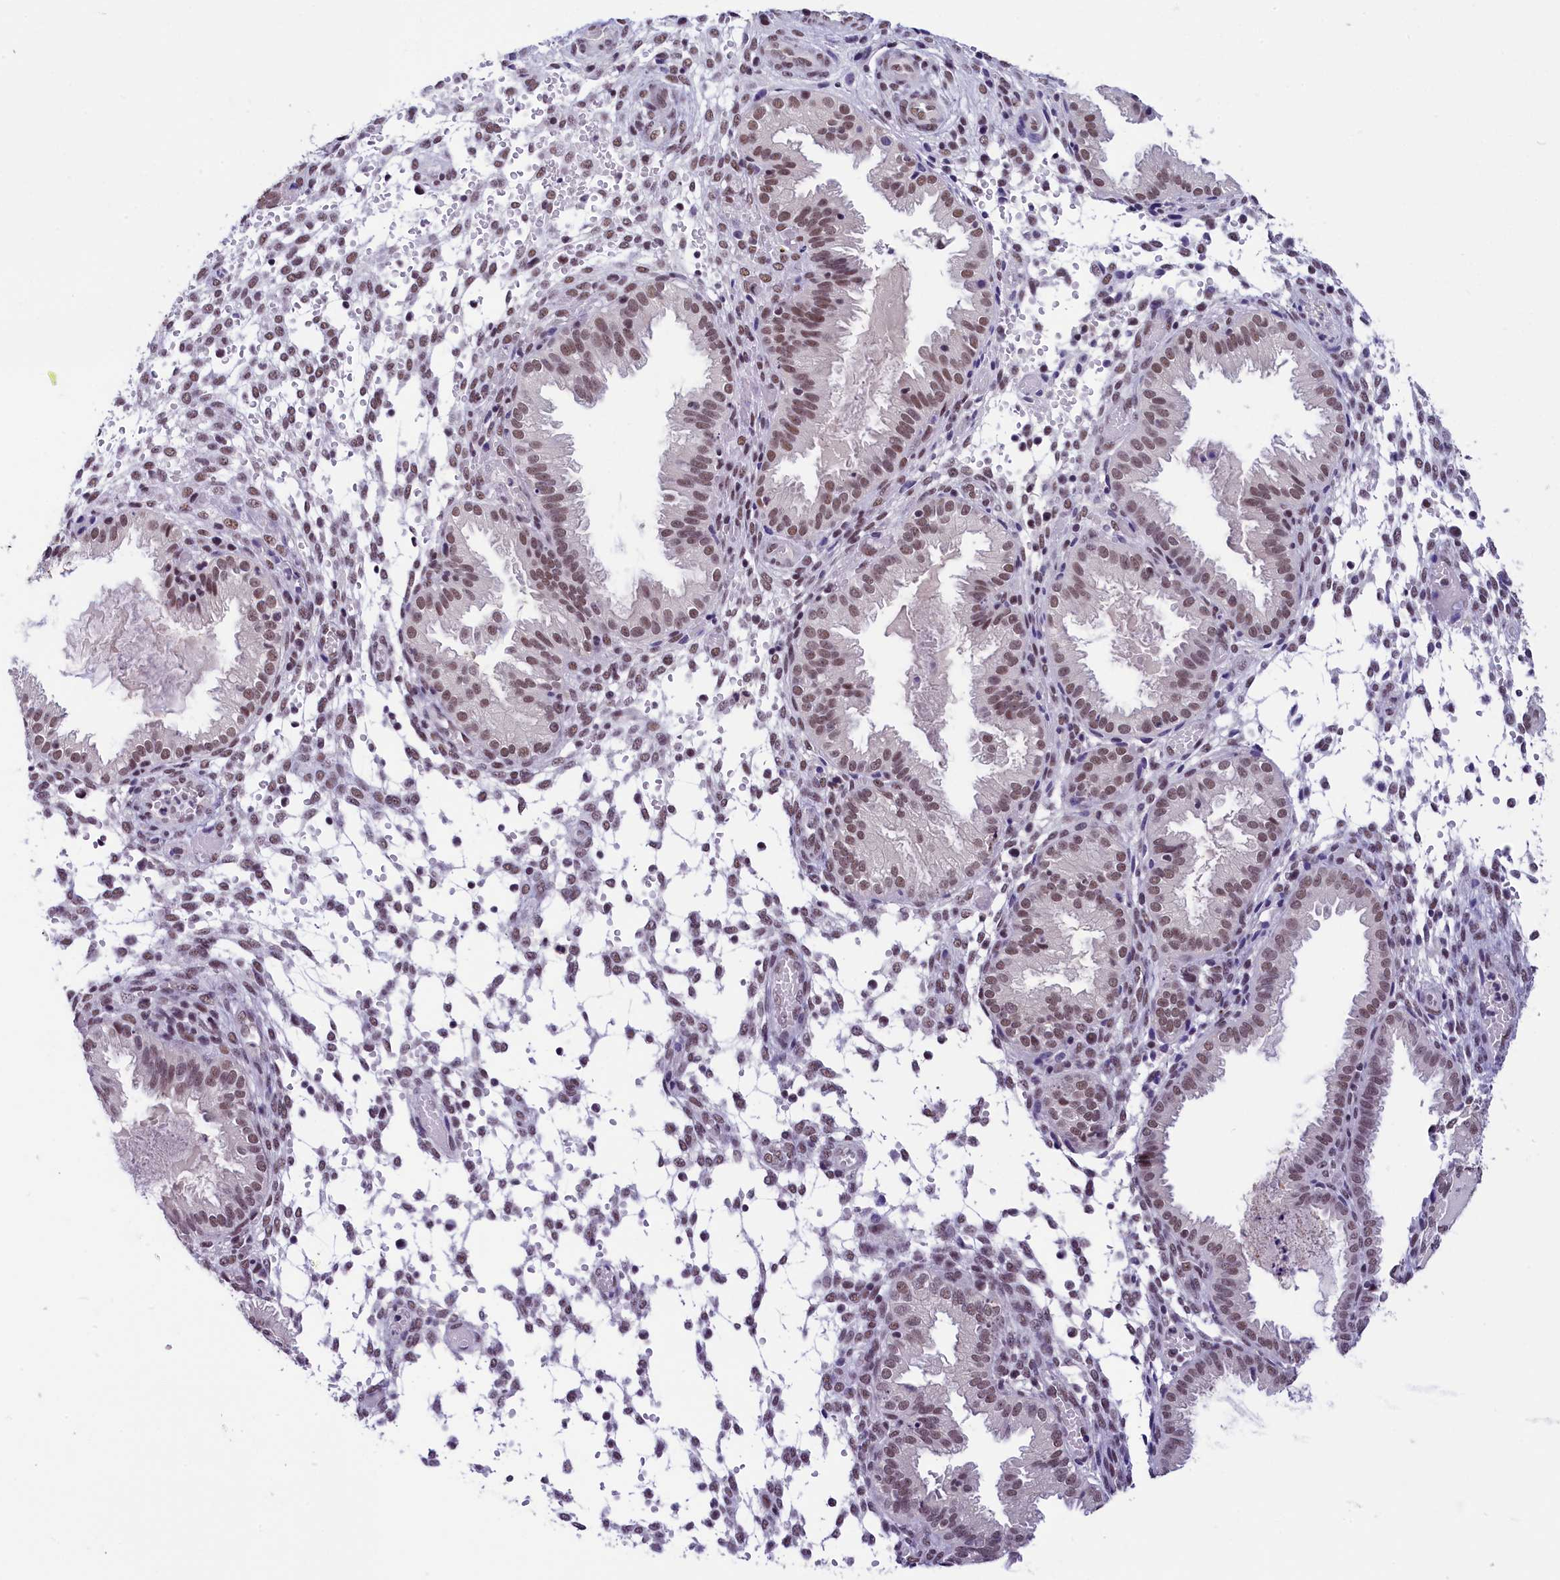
{"staining": {"intensity": "weak", "quantity": "<25%", "location": "nuclear"}, "tissue": "endometrium", "cell_type": "Cells in endometrial stroma", "image_type": "normal", "snomed": [{"axis": "morphology", "description": "Normal tissue, NOS"}, {"axis": "topography", "description": "Endometrium"}], "caption": "This is an immunohistochemistry histopathology image of unremarkable endometrium. There is no staining in cells in endometrial stroma.", "gene": "ZC3H4", "patient": {"sex": "female", "age": 33}}